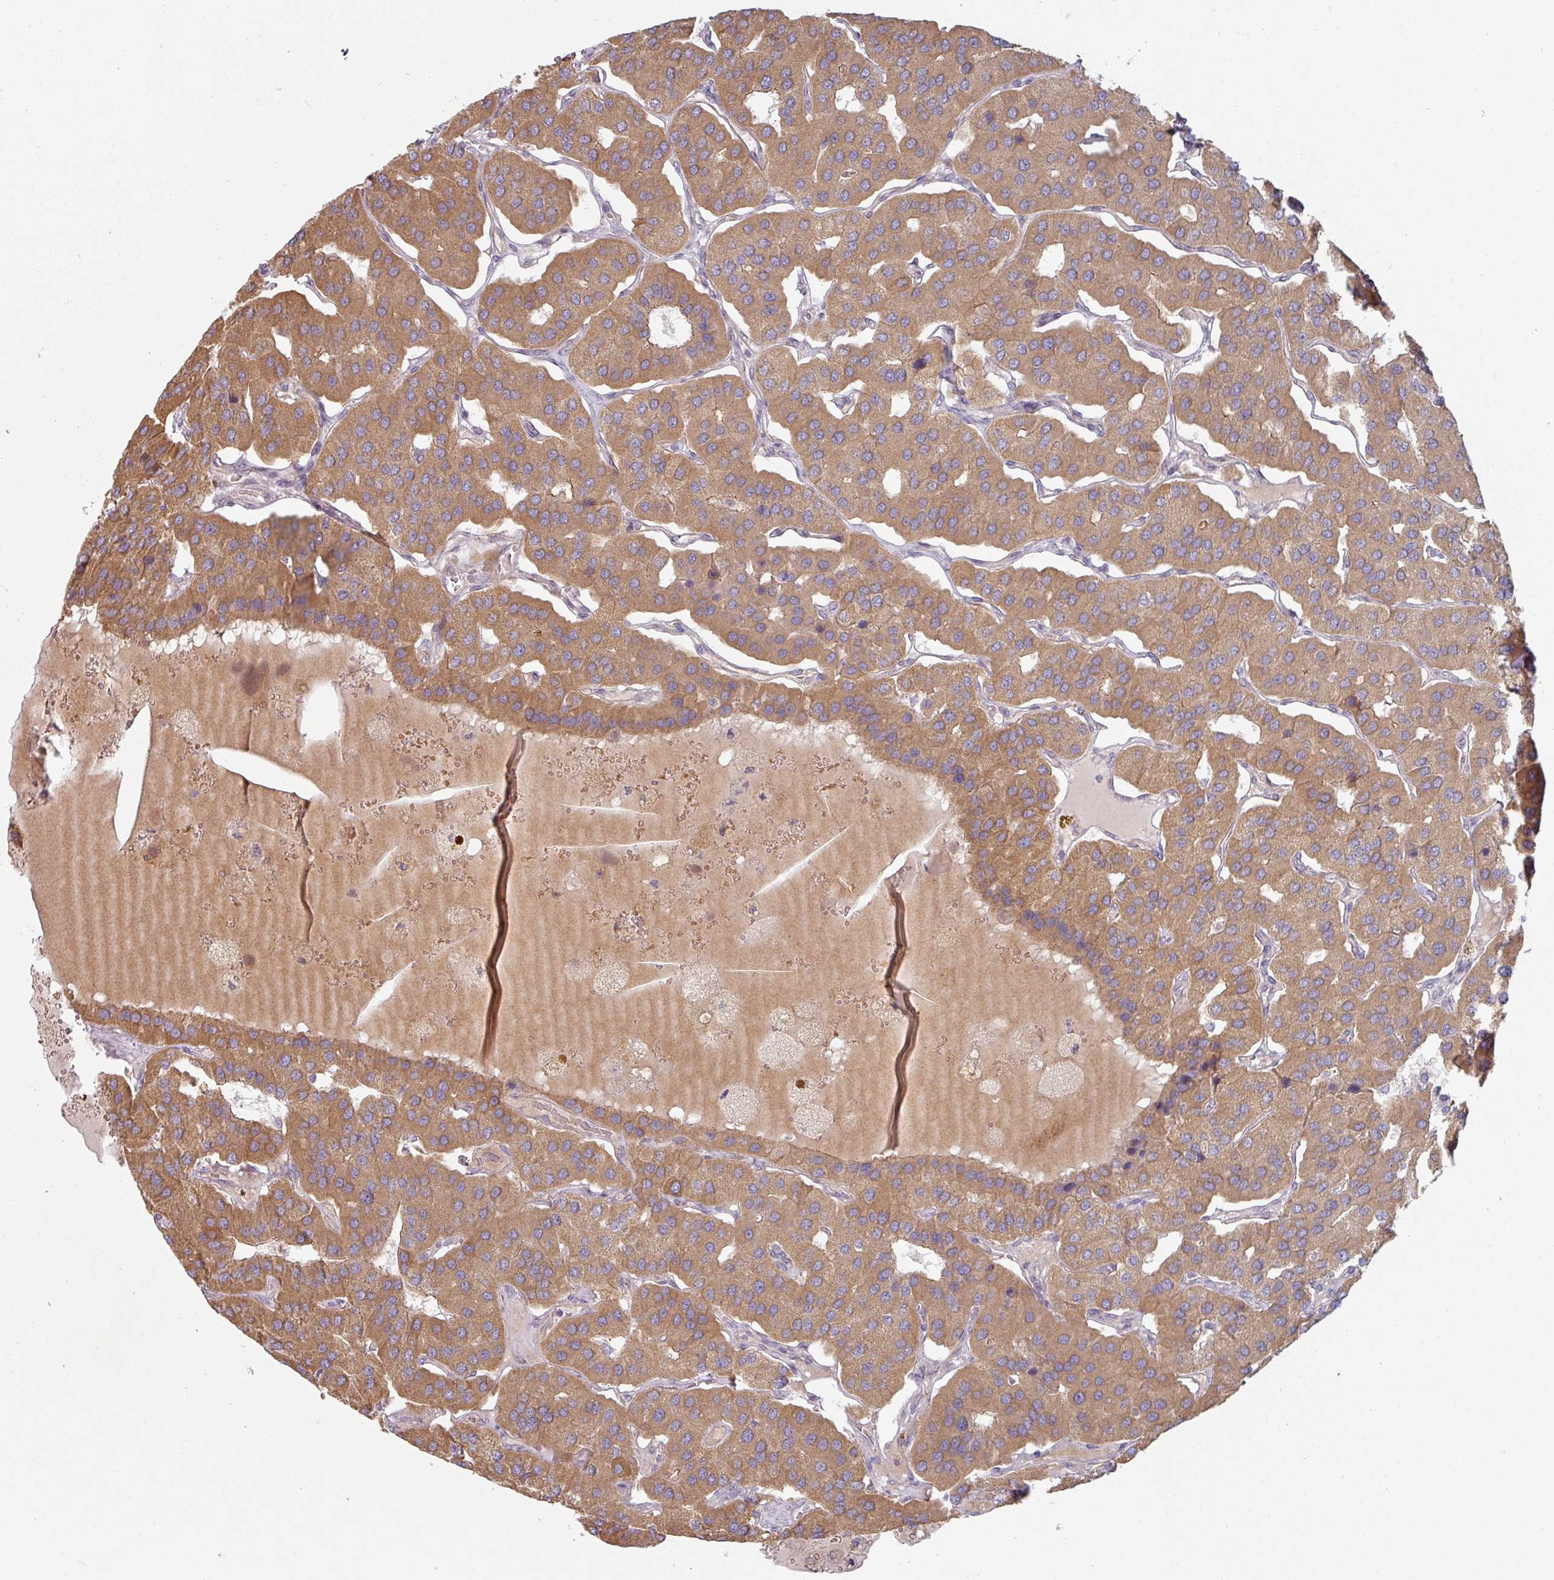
{"staining": {"intensity": "moderate", "quantity": ">75%", "location": "cytoplasmic/membranous"}, "tissue": "parathyroid gland", "cell_type": "Glandular cells", "image_type": "normal", "snomed": [{"axis": "morphology", "description": "Normal tissue, NOS"}, {"axis": "morphology", "description": "Adenoma, NOS"}, {"axis": "topography", "description": "Parathyroid gland"}], "caption": "Immunohistochemistry (IHC) (DAB (3,3'-diaminobenzidine)) staining of unremarkable human parathyroid gland exhibits moderate cytoplasmic/membranous protein positivity in approximately >75% of glandular cells.", "gene": "PLEKHJ1", "patient": {"sex": "female", "age": 86}}